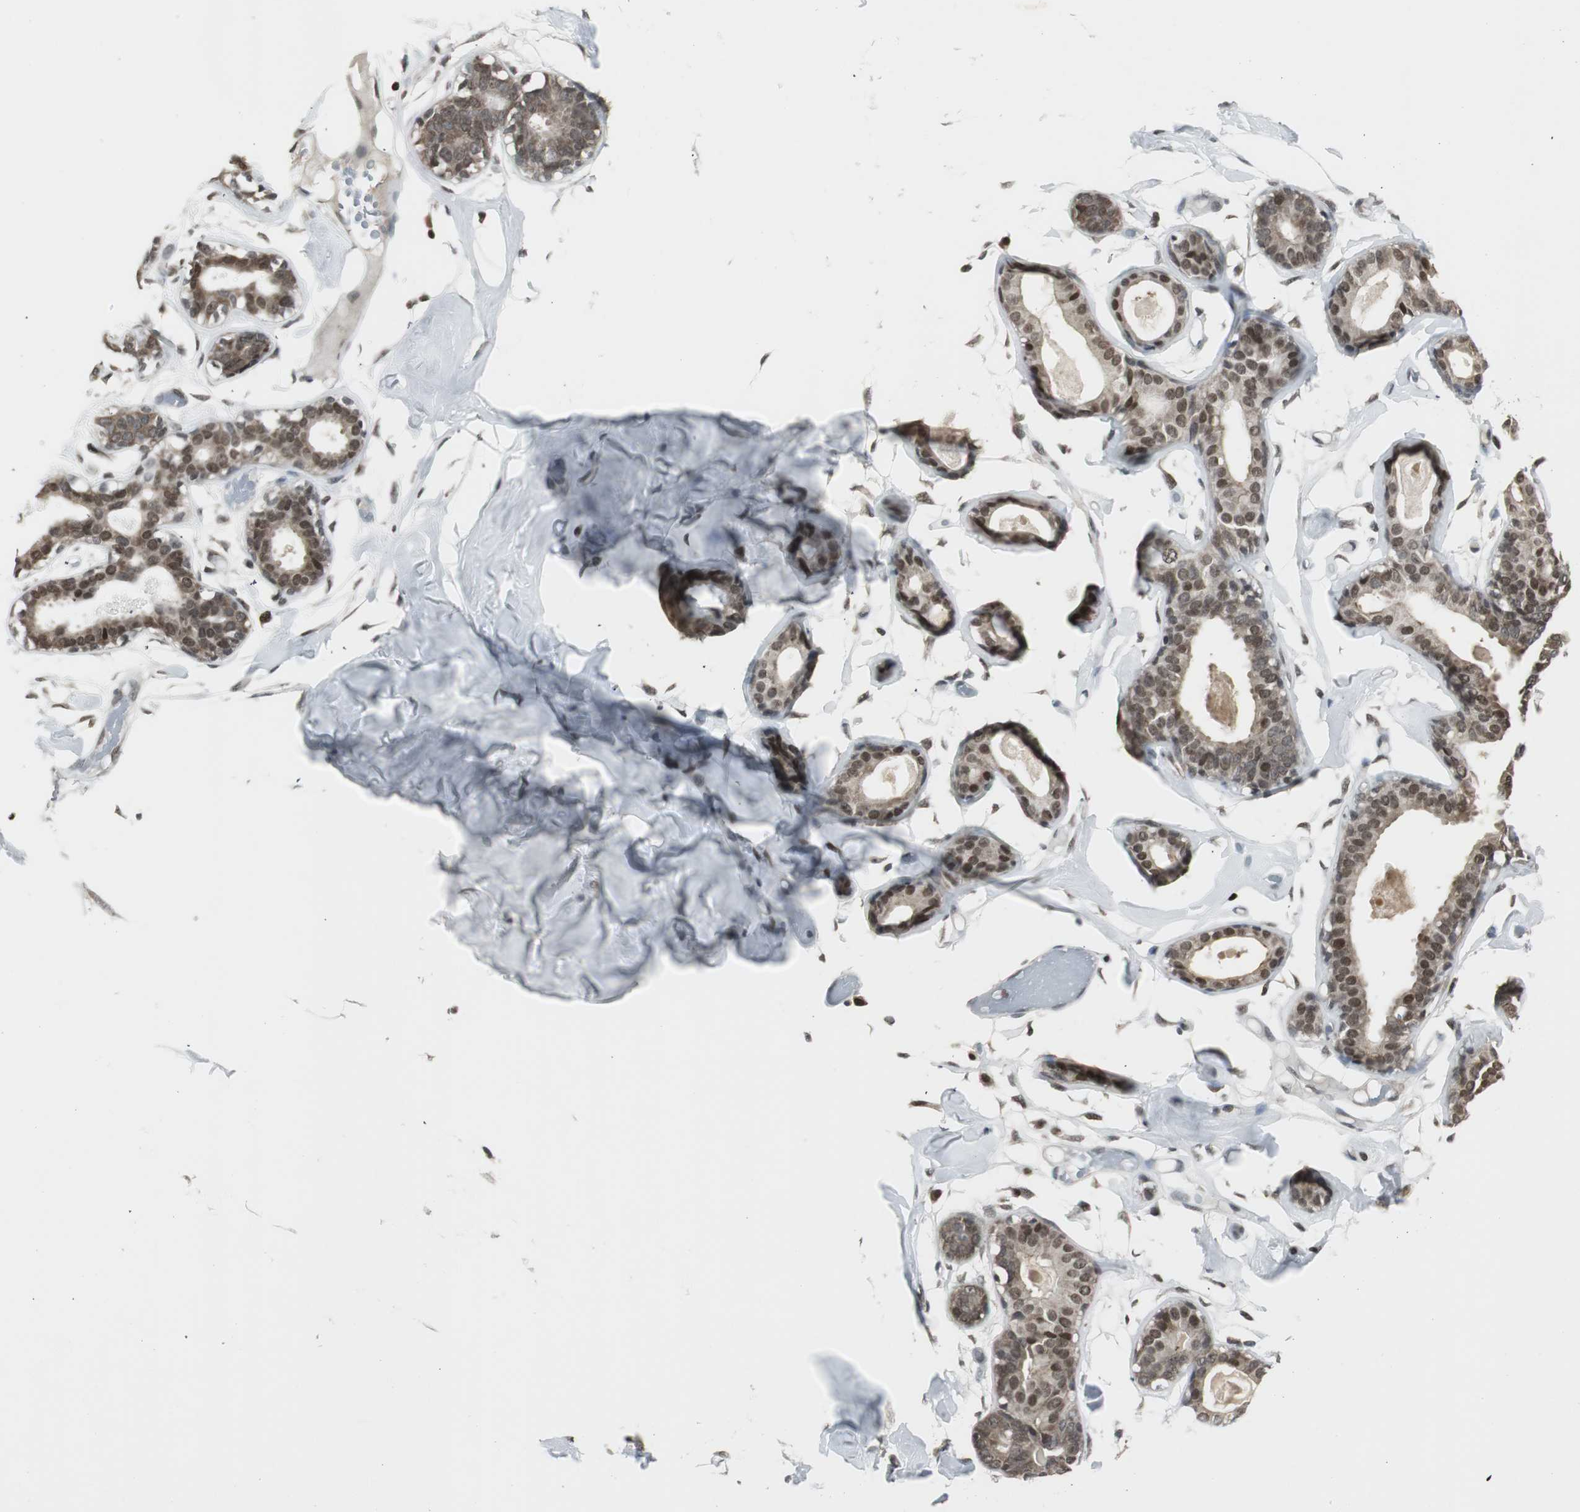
{"staining": {"intensity": "negative", "quantity": "none", "location": "none"}, "tissue": "breast", "cell_type": "Adipocytes", "image_type": "normal", "snomed": [{"axis": "morphology", "description": "Normal tissue, NOS"}, {"axis": "topography", "description": "Breast"}, {"axis": "topography", "description": "Soft tissue"}], "caption": "Immunohistochemistry histopathology image of benign human breast stained for a protein (brown), which shows no positivity in adipocytes.", "gene": "MPG", "patient": {"sex": "female", "age": 25}}